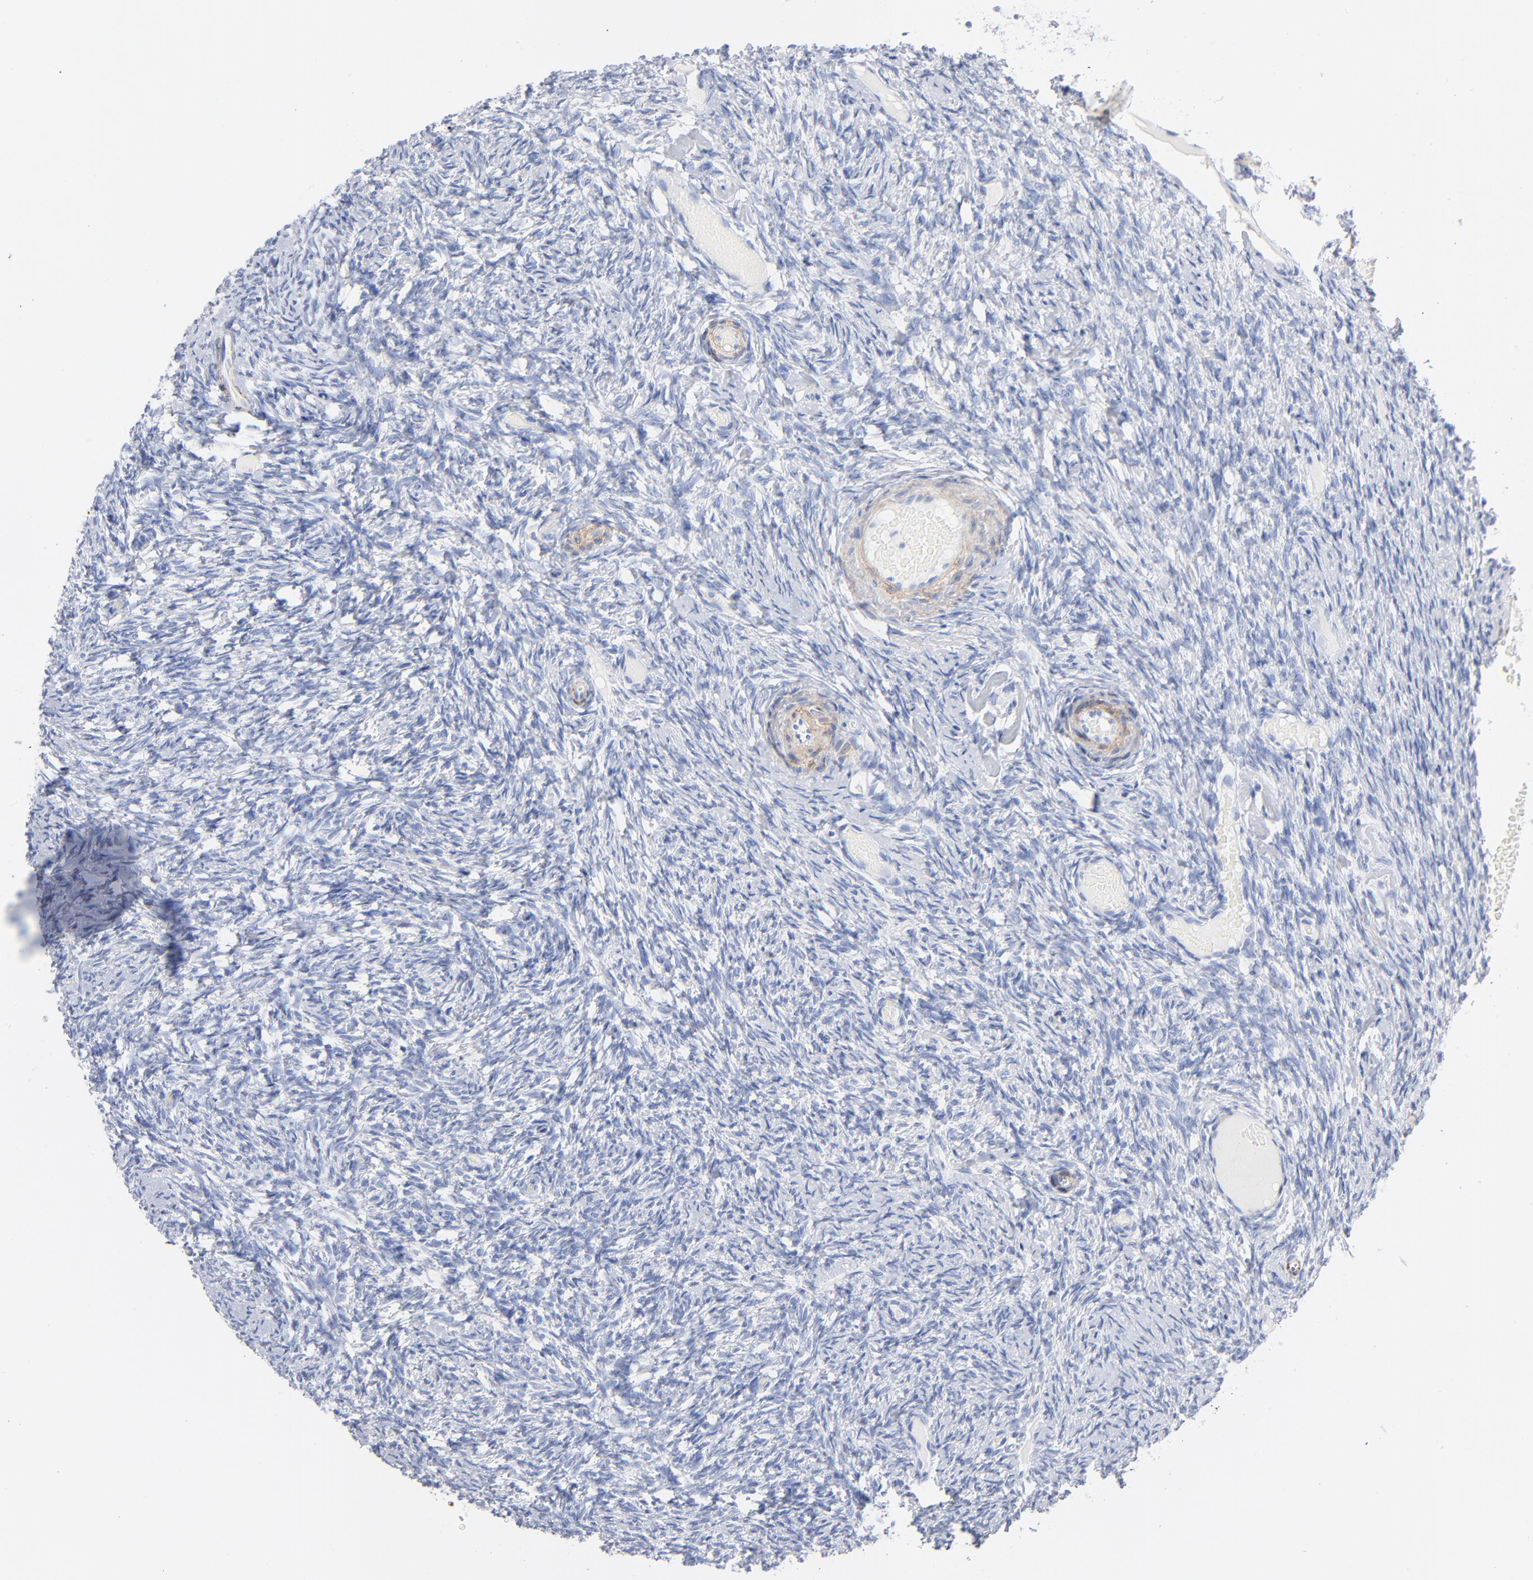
{"staining": {"intensity": "negative", "quantity": "none", "location": "none"}, "tissue": "ovary", "cell_type": "Follicle cells", "image_type": "normal", "snomed": [{"axis": "morphology", "description": "Normal tissue, NOS"}, {"axis": "topography", "description": "Ovary"}], "caption": "IHC photomicrograph of normal human ovary stained for a protein (brown), which exhibits no staining in follicle cells.", "gene": "AGTR1", "patient": {"sex": "female", "age": 60}}